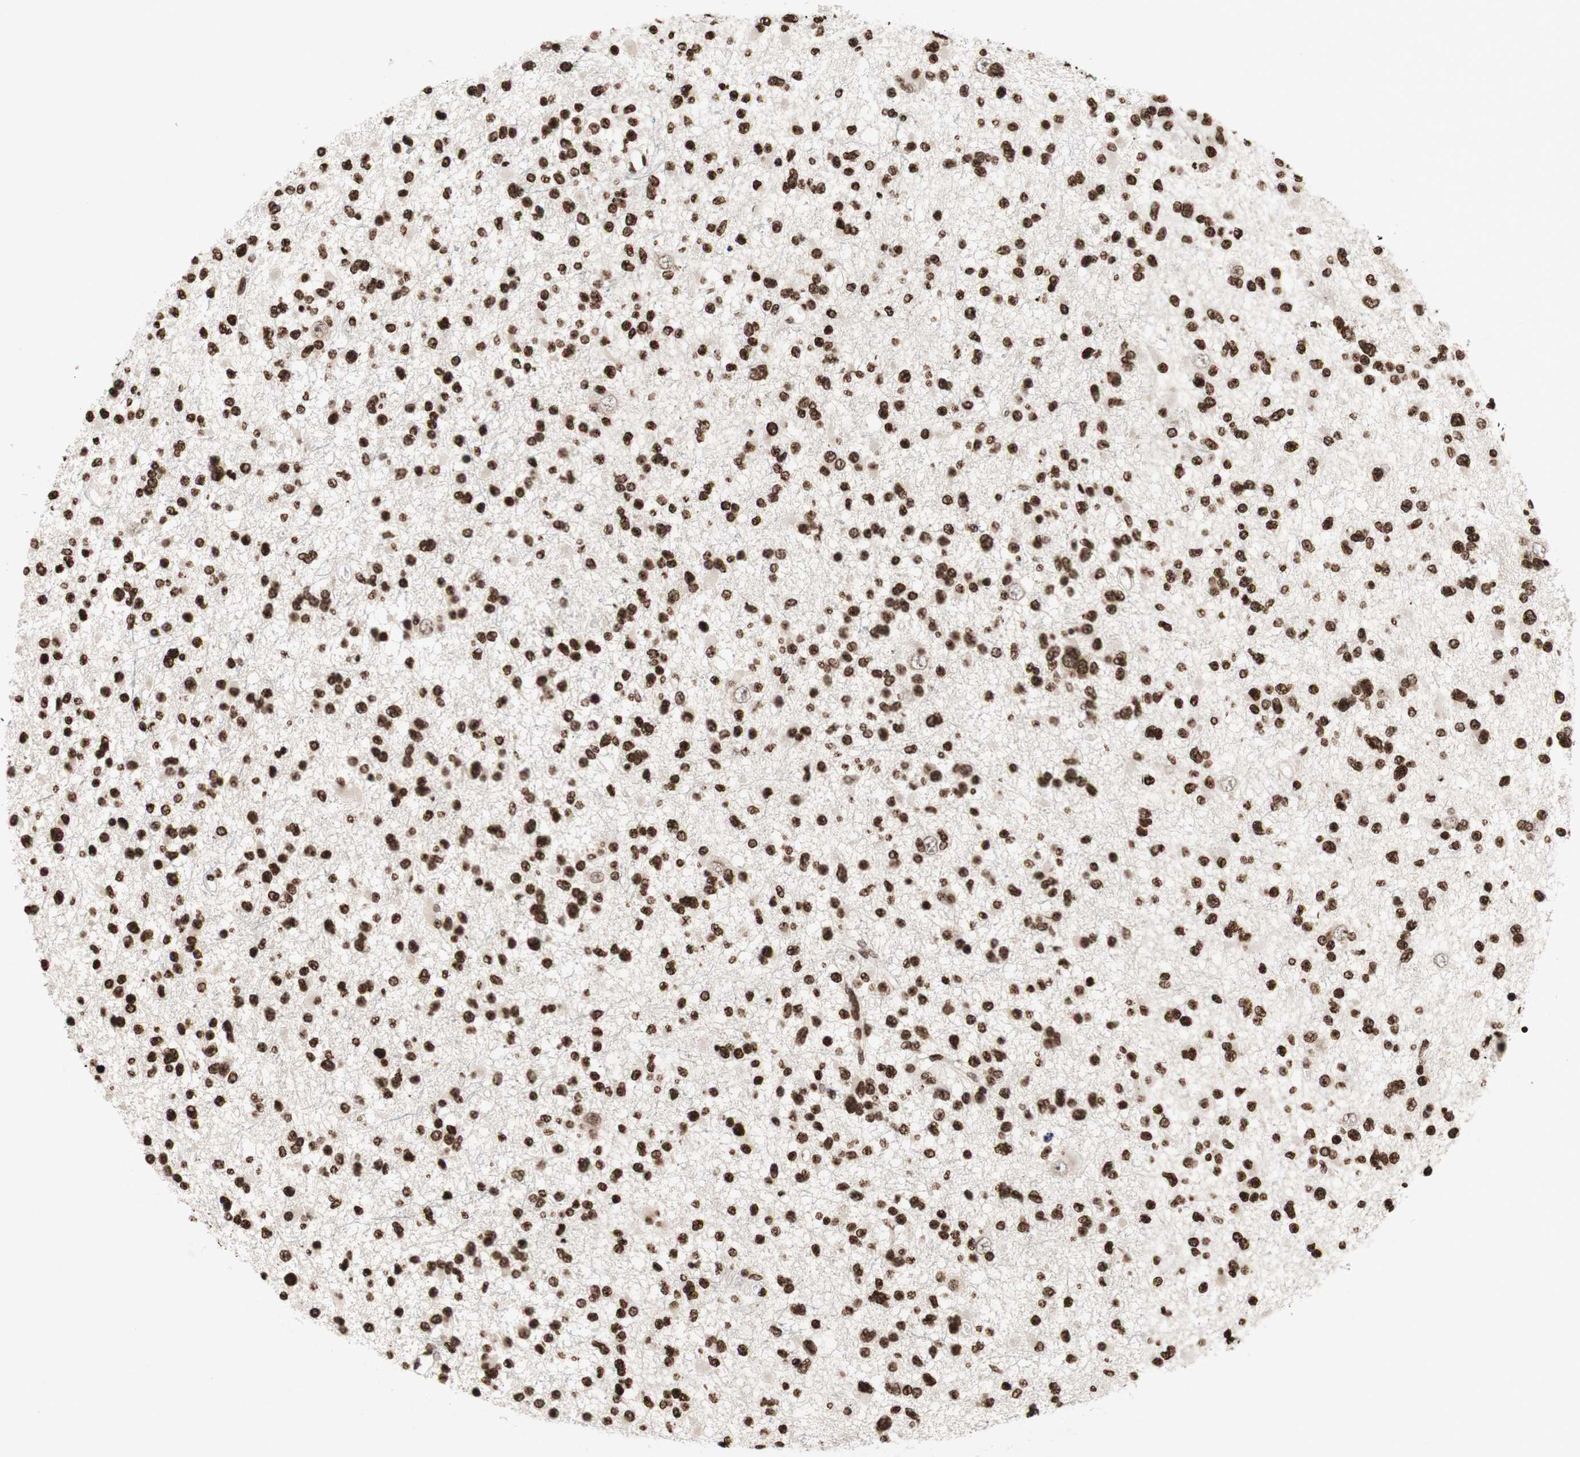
{"staining": {"intensity": "strong", "quantity": ">75%", "location": "nuclear"}, "tissue": "glioma", "cell_type": "Tumor cells", "image_type": "cancer", "snomed": [{"axis": "morphology", "description": "Glioma, malignant, Low grade"}, {"axis": "topography", "description": "Brain"}], "caption": "Brown immunohistochemical staining in glioma demonstrates strong nuclear expression in about >75% of tumor cells. The protein of interest is stained brown, and the nuclei are stained in blue (DAB (3,3'-diaminobenzidine) IHC with brightfield microscopy, high magnification).", "gene": "NCOA3", "patient": {"sex": "female", "age": 22}}